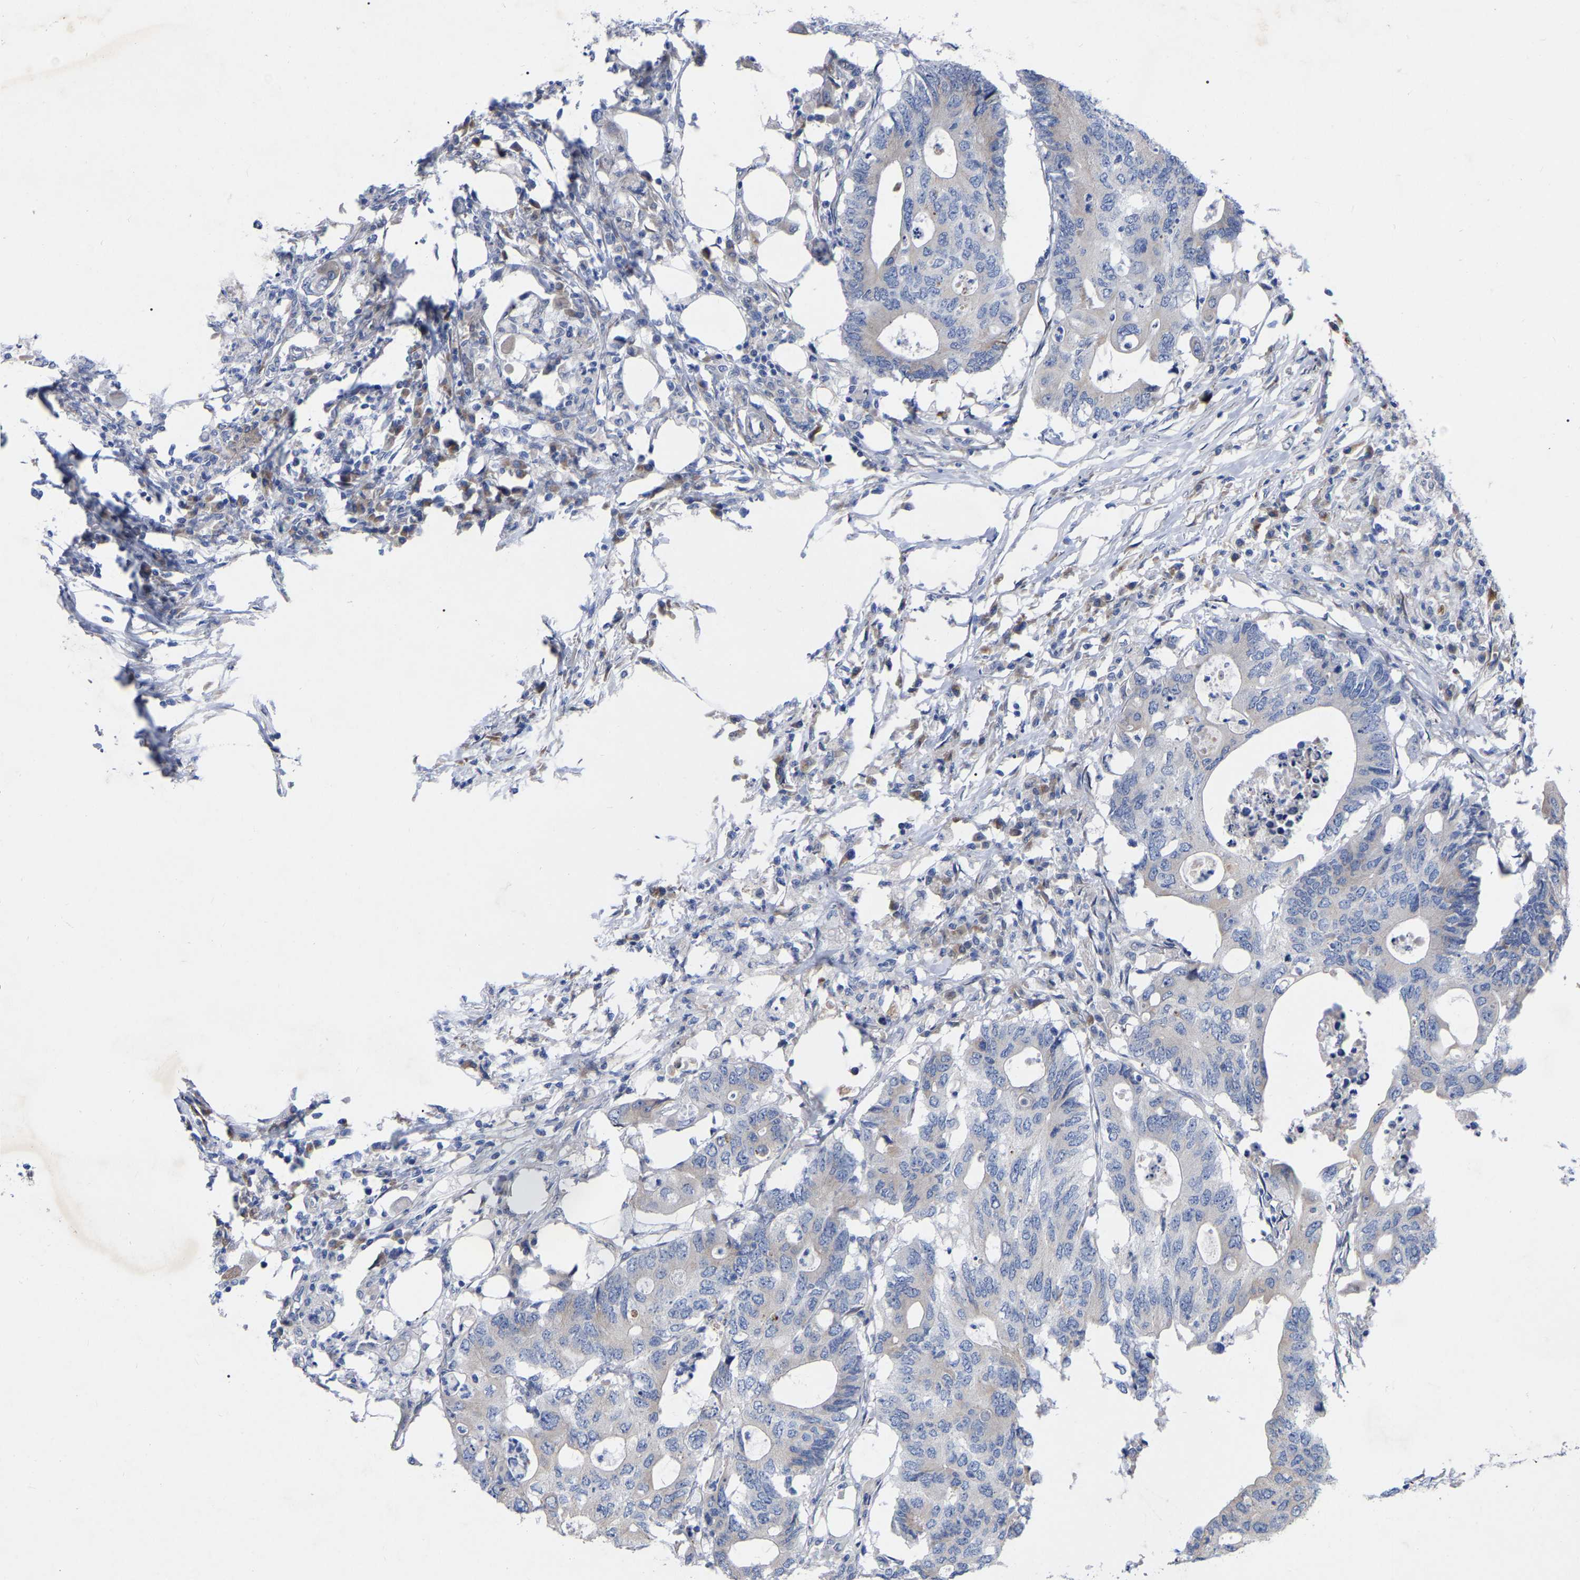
{"staining": {"intensity": "negative", "quantity": "none", "location": "none"}, "tissue": "colorectal cancer", "cell_type": "Tumor cells", "image_type": "cancer", "snomed": [{"axis": "morphology", "description": "Adenocarcinoma, NOS"}, {"axis": "topography", "description": "Colon"}], "caption": "High power microscopy image of an IHC photomicrograph of adenocarcinoma (colorectal), revealing no significant staining in tumor cells. (DAB (3,3'-diaminobenzidine) immunohistochemistry, high magnification).", "gene": "STRIP2", "patient": {"sex": "male", "age": 71}}